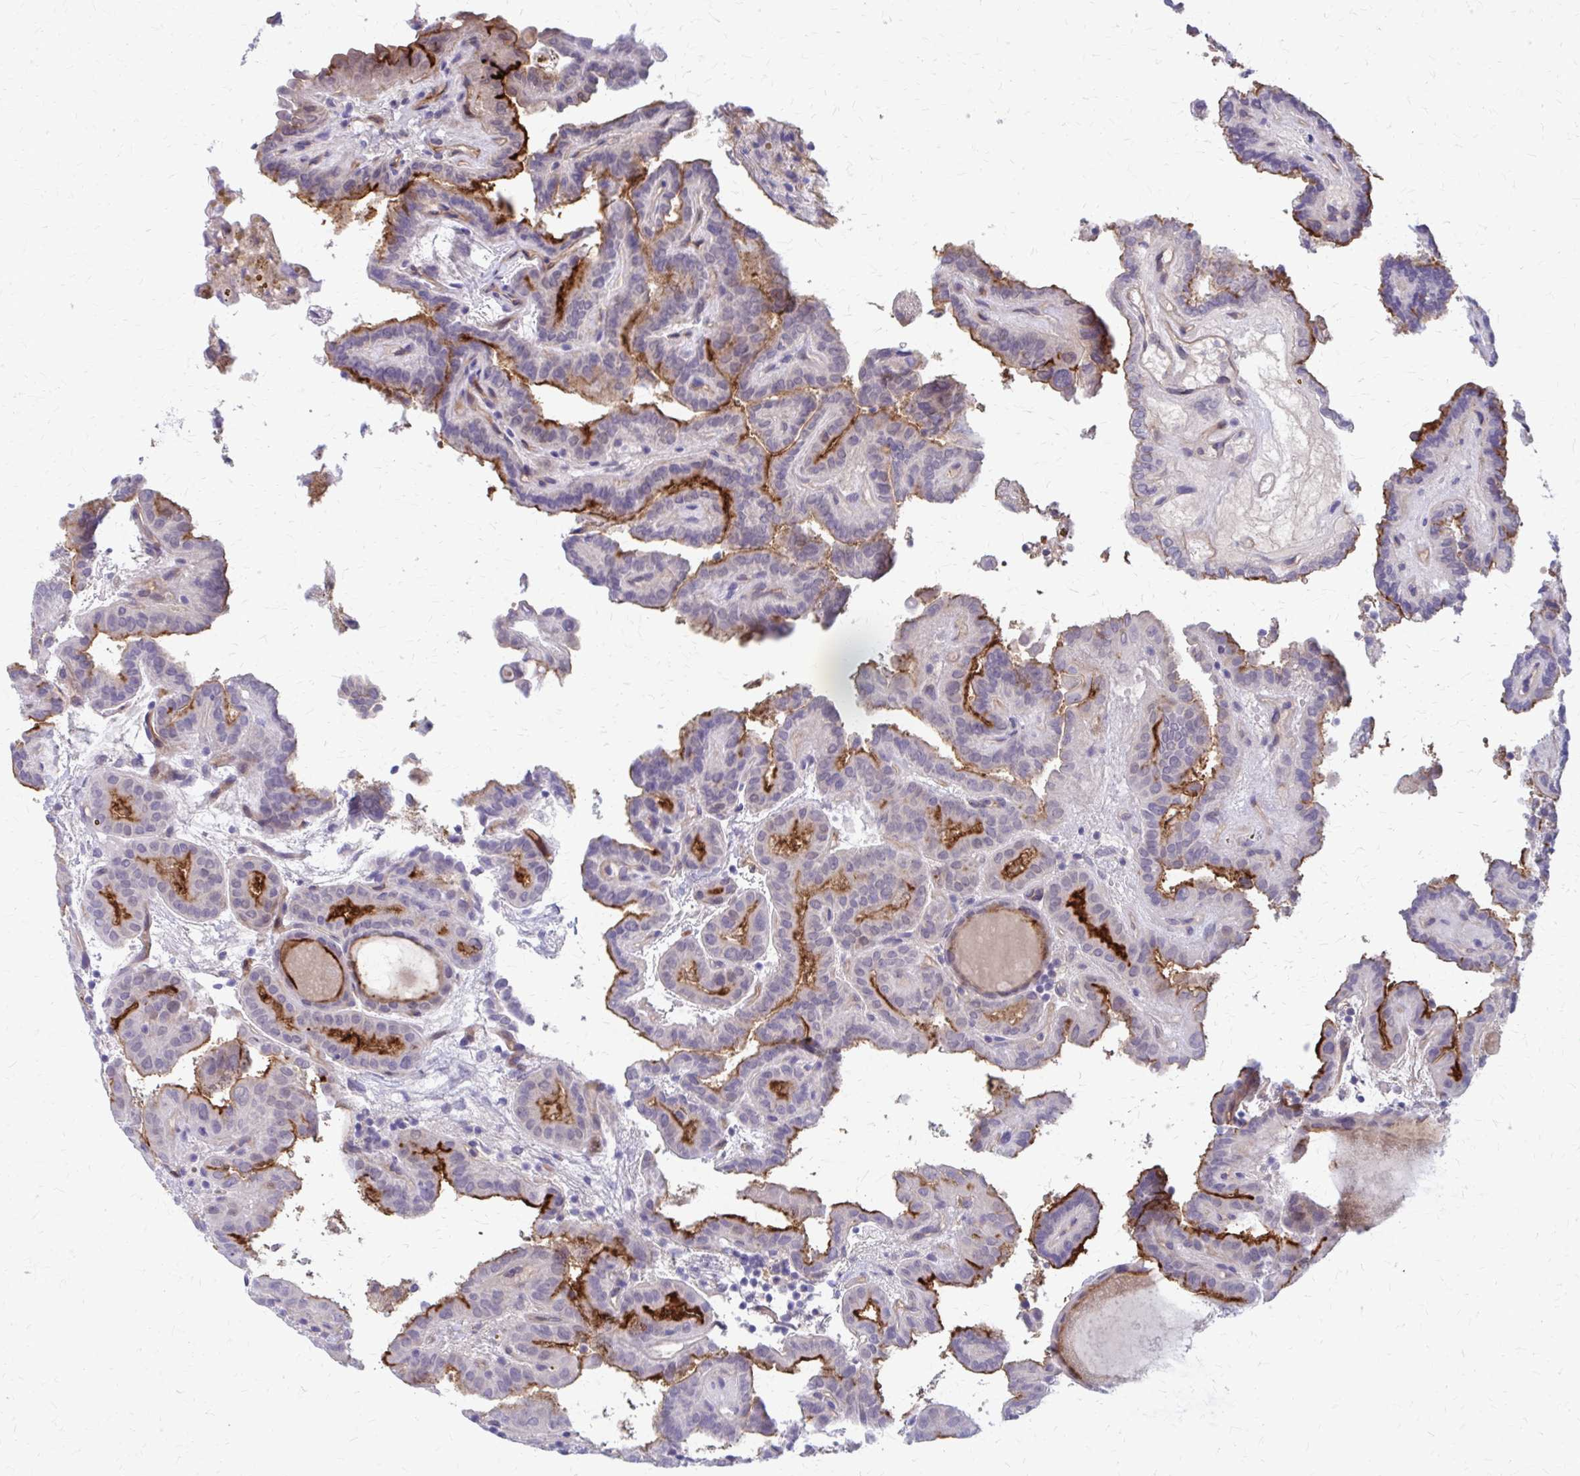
{"staining": {"intensity": "weak", "quantity": "<25%", "location": "cytoplasmic/membranous"}, "tissue": "thyroid cancer", "cell_type": "Tumor cells", "image_type": "cancer", "snomed": [{"axis": "morphology", "description": "Papillary adenocarcinoma, NOS"}, {"axis": "topography", "description": "Thyroid gland"}], "caption": "Micrograph shows no significant protein staining in tumor cells of thyroid papillary adenocarcinoma.", "gene": "CLIC2", "patient": {"sex": "female", "age": 46}}